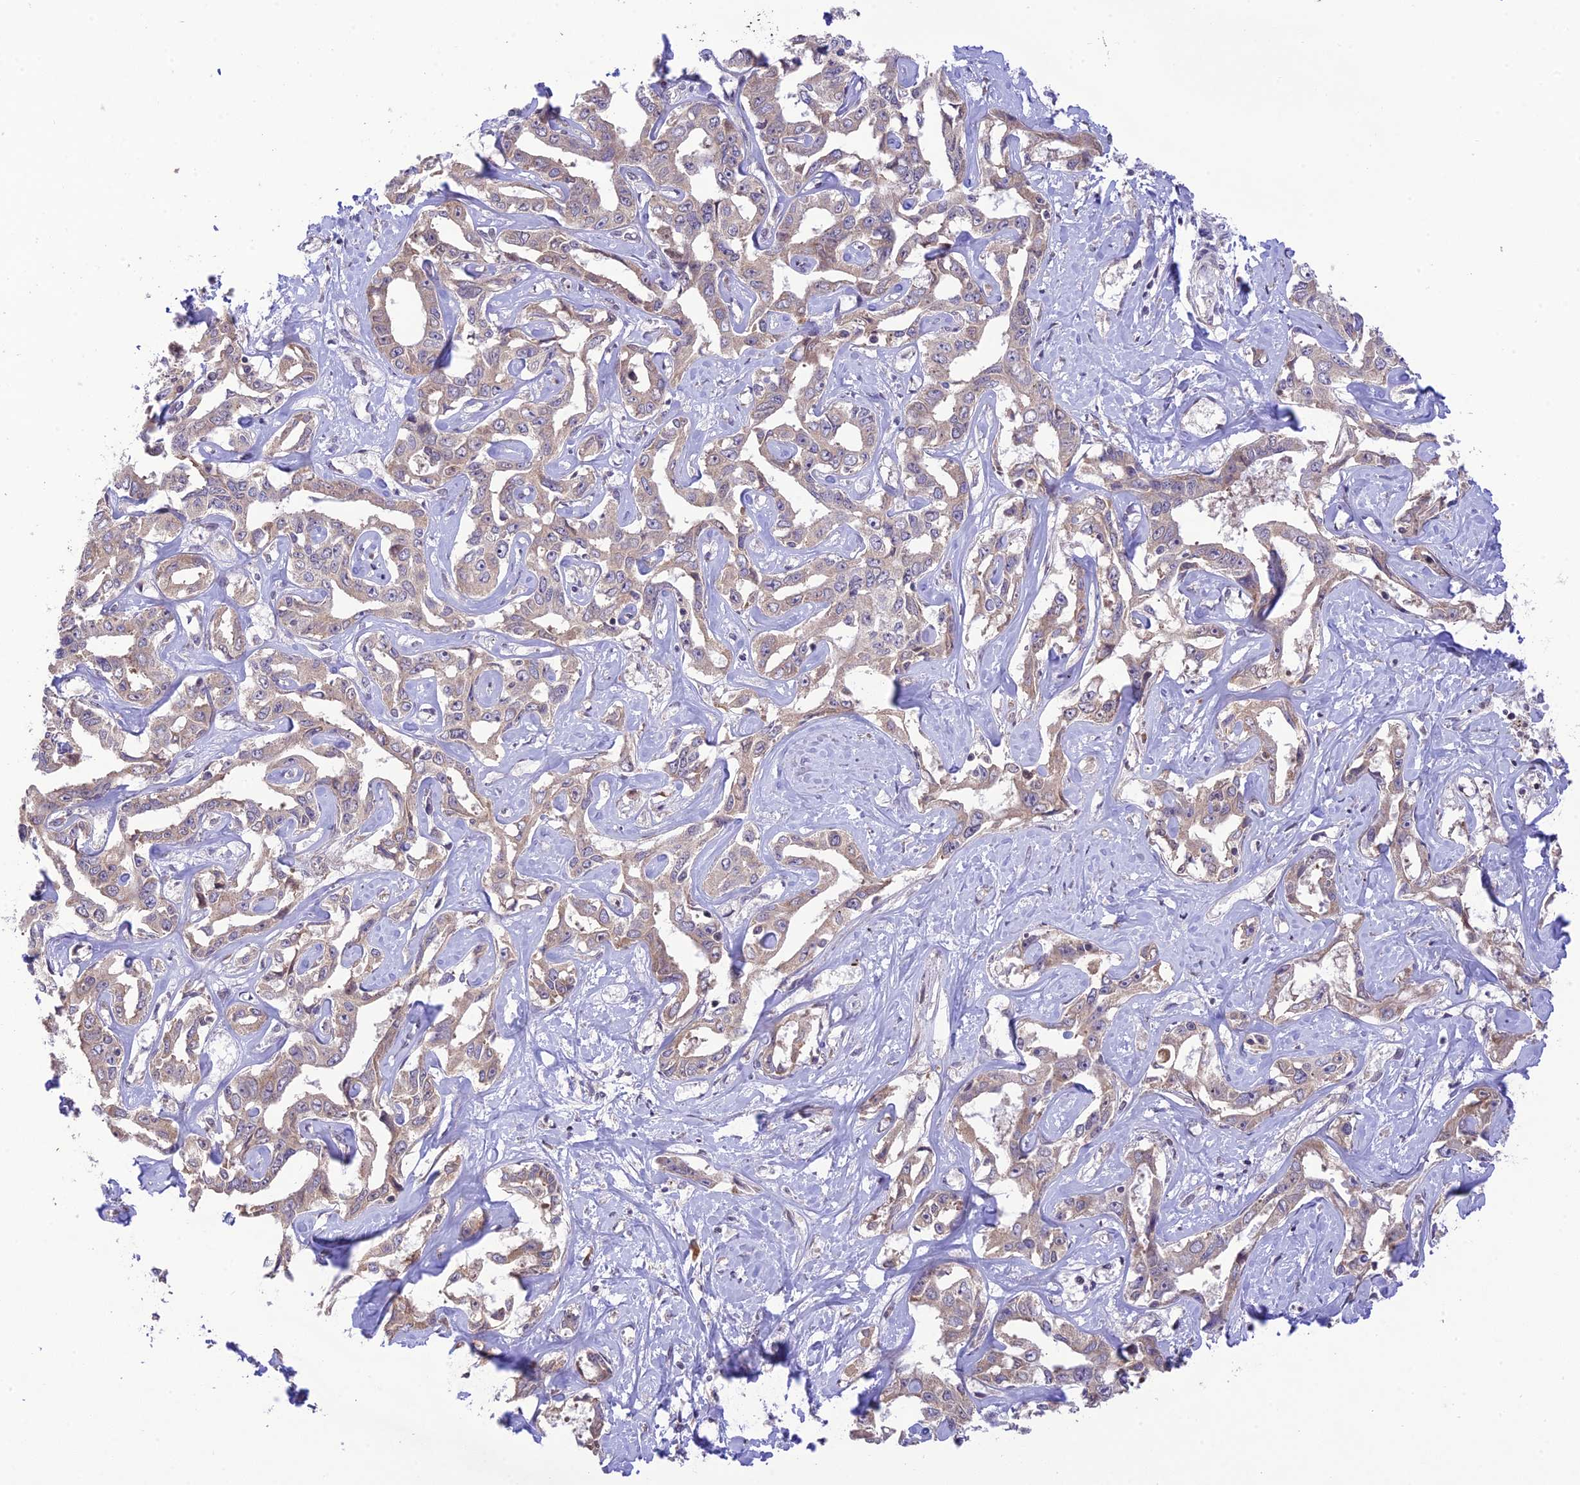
{"staining": {"intensity": "weak", "quantity": "25%-75%", "location": "cytoplasmic/membranous"}, "tissue": "liver cancer", "cell_type": "Tumor cells", "image_type": "cancer", "snomed": [{"axis": "morphology", "description": "Cholangiocarcinoma"}, {"axis": "topography", "description": "Liver"}], "caption": "Protein positivity by immunohistochemistry (IHC) exhibits weak cytoplasmic/membranous positivity in approximately 25%-75% of tumor cells in liver cholangiocarcinoma. (Brightfield microscopy of DAB IHC at high magnification).", "gene": "TEKT1", "patient": {"sex": "male", "age": 59}}